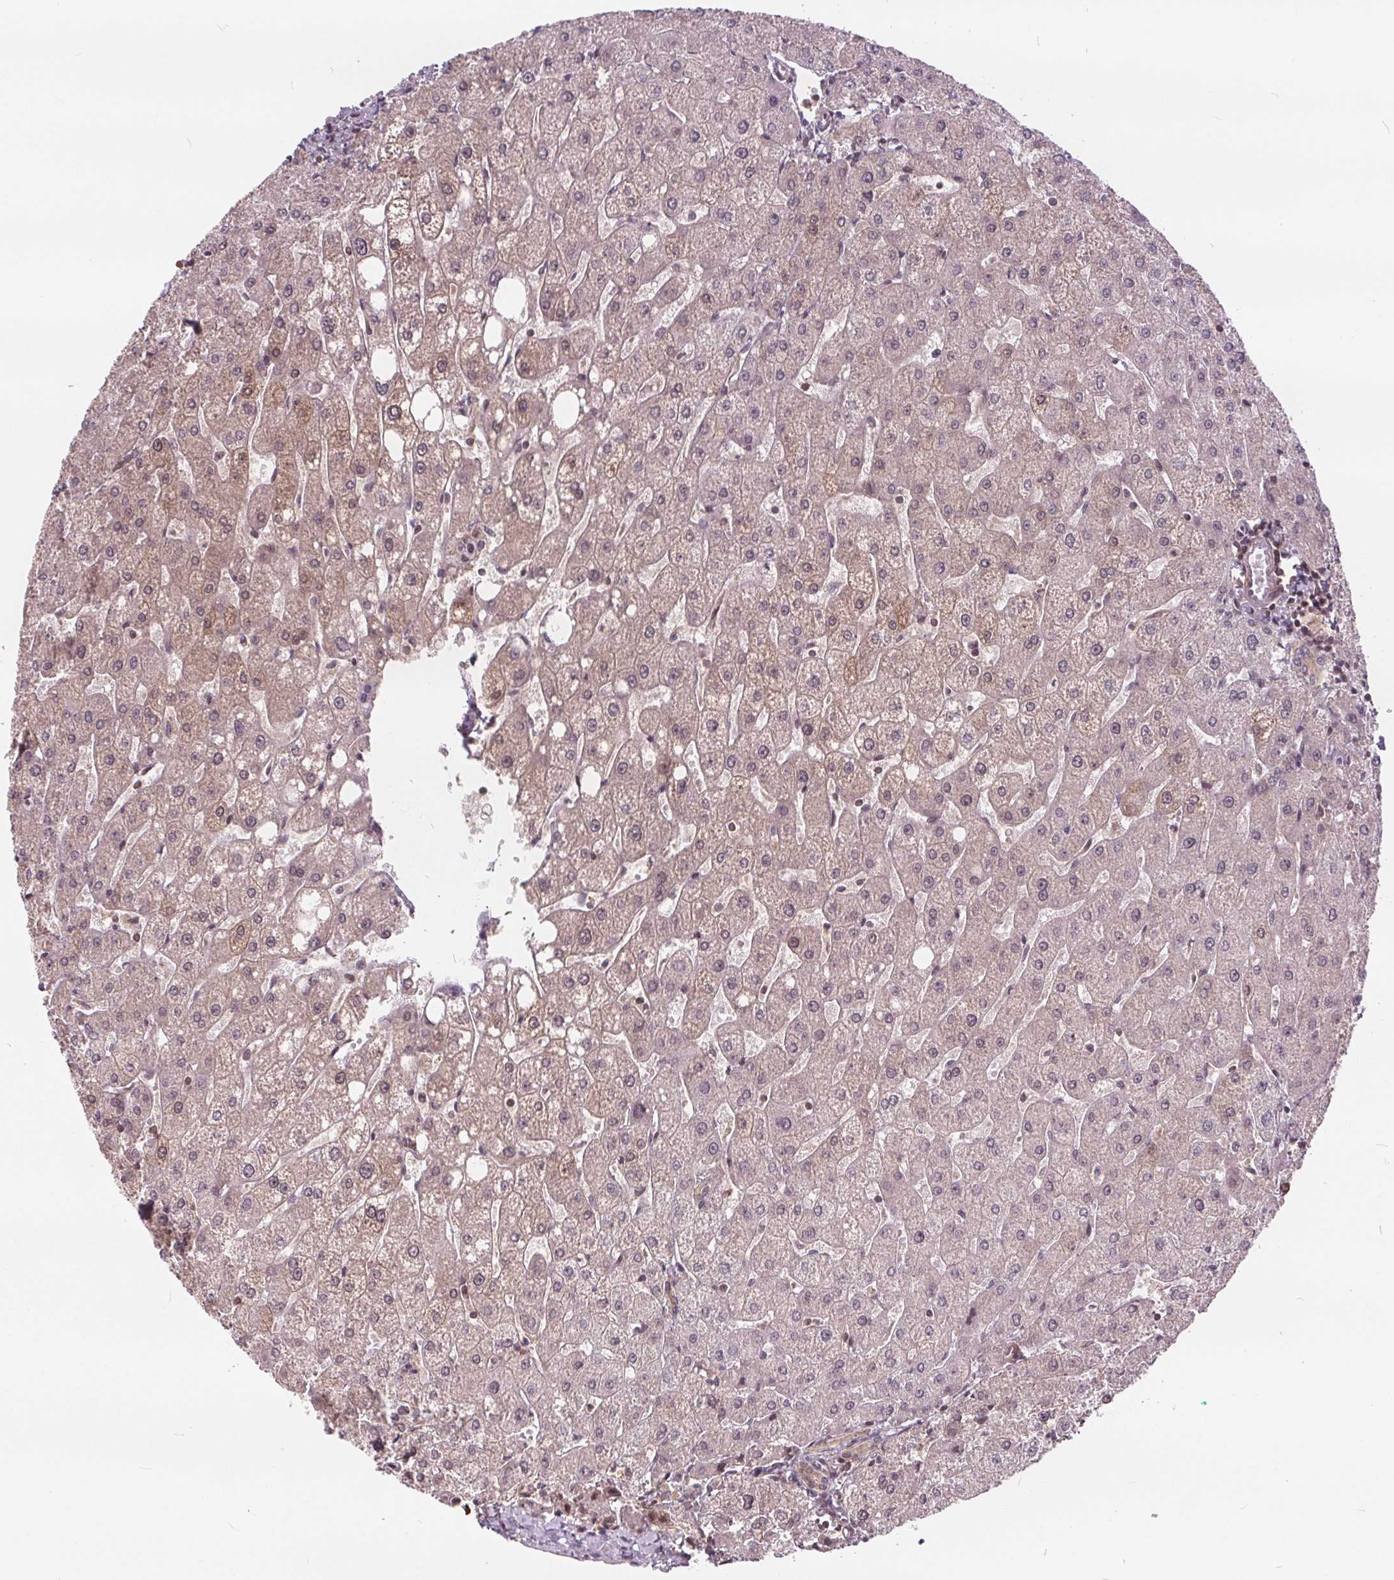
{"staining": {"intensity": "weak", "quantity": ">75%", "location": "cytoplasmic/membranous"}, "tissue": "liver", "cell_type": "Cholangiocytes", "image_type": "normal", "snomed": [{"axis": "morphology", "description": "Normal tissue, NOS"}, {"axis": "topography", "description": "Liver"}], "caption": "Protein expression by immunohistochemistry shows weak cytoplasmic/membranous positivity in about >75% of cholangiocytes in benign liver. The protein of interest is shown in brown color, while the nuclei are stained blue.", "gene": "HIF1AN", "patient": {"sex": "male", "age": 67}}